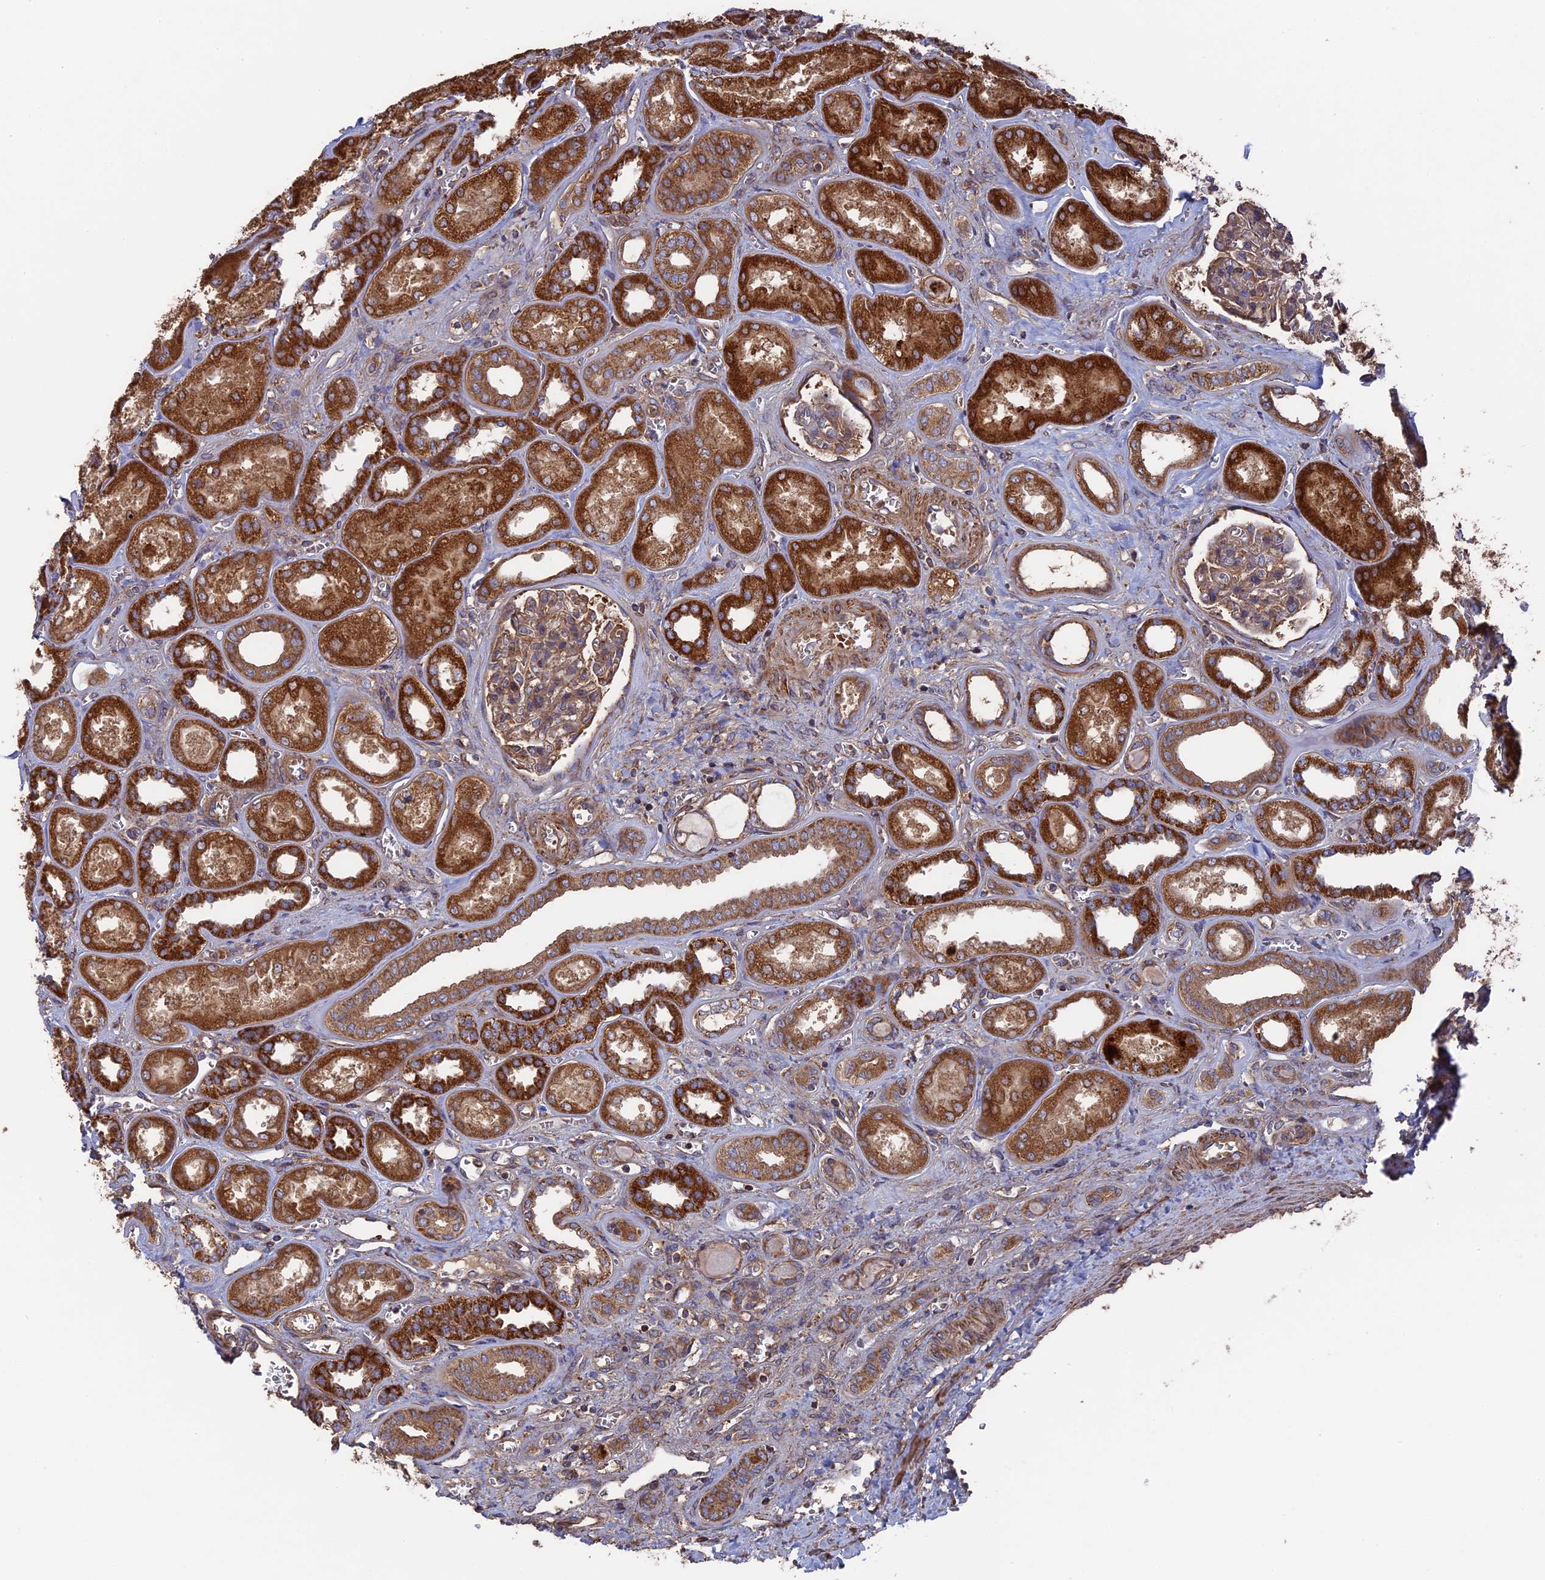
{"staining": {"intensity": "moderate", "quantity": ">75%", "location": "cytoplasmic/membranous"}, "tissue": "kidney", "cell_type": "Cells in glomeruli", "image_type": "normal", "snomed": [{"axis": "morphology", "description": "Normal tissue, NOS"}, {"axis": "morphology", "description": "Adenocarcinoma, NOS"}, {"axis": "topography", "description": "Kidney"}], "caption": "A micrograph of human kidney stained for a protein demonstrates moderate cytoplasmic/membranous brown staining in cells in glomeruli. (DAB IHC with brightfield microscopy, high magnification).", "gene": "TELO2", "patient": {"sex": "female", "age": 68}}